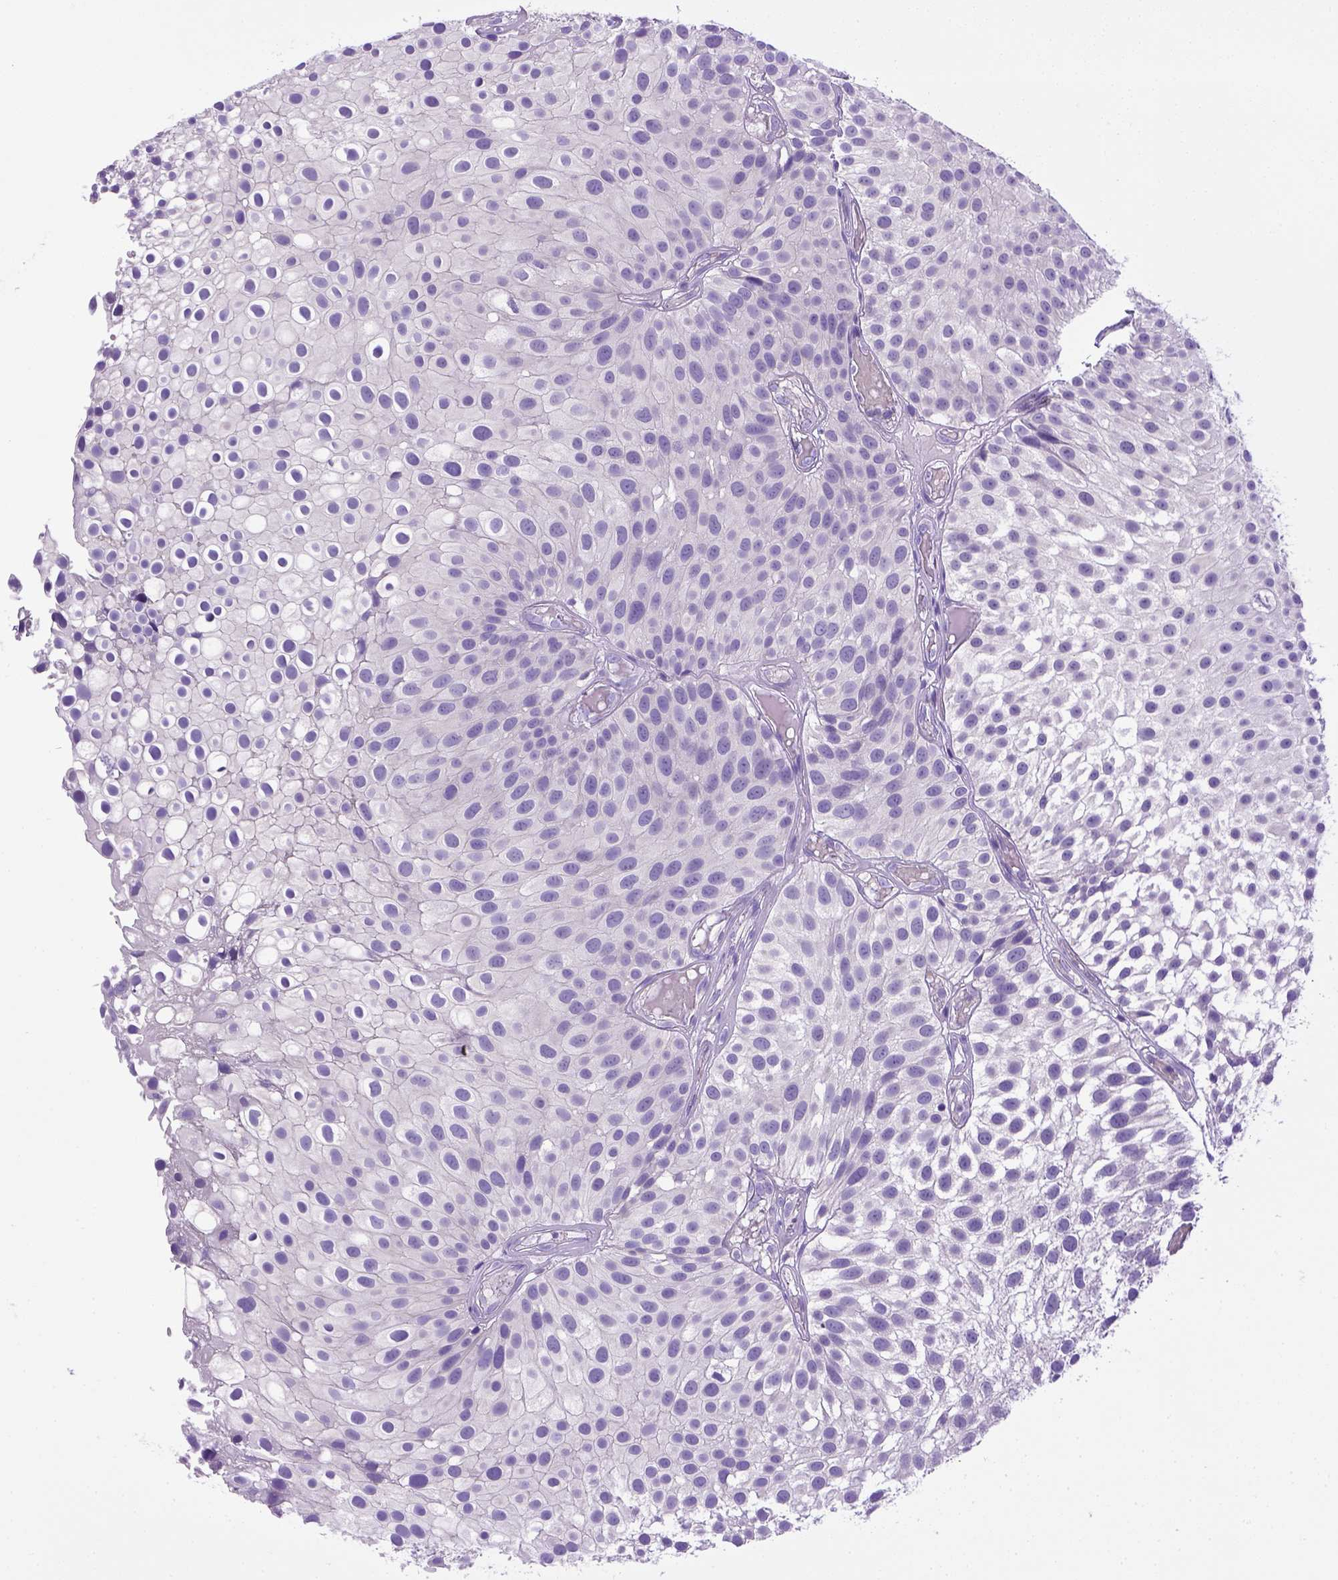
{"staining": {"intensity": "negative", "quantity": "none", "location": "none"}, "tissue": "urothelial cancer", "cell_type": "Tumor cells", "image_type": "cancer", "snomed": [{"axis": "morphology", "description": "Urothelial carcinoma, Low grade"}, {"axis": "topography", "description": "Urinary bladder"}], "caption": "Protein analysis of low-grade urothelial carcinoma demonstrates no significant positivity in tumor cells. (DAB (3,3'-diaminobenzidine) IHC visualized using brightfield microscopy, high magnification).", "gene": "BAAT", "patient": {"sex": "male", "age": 79}}